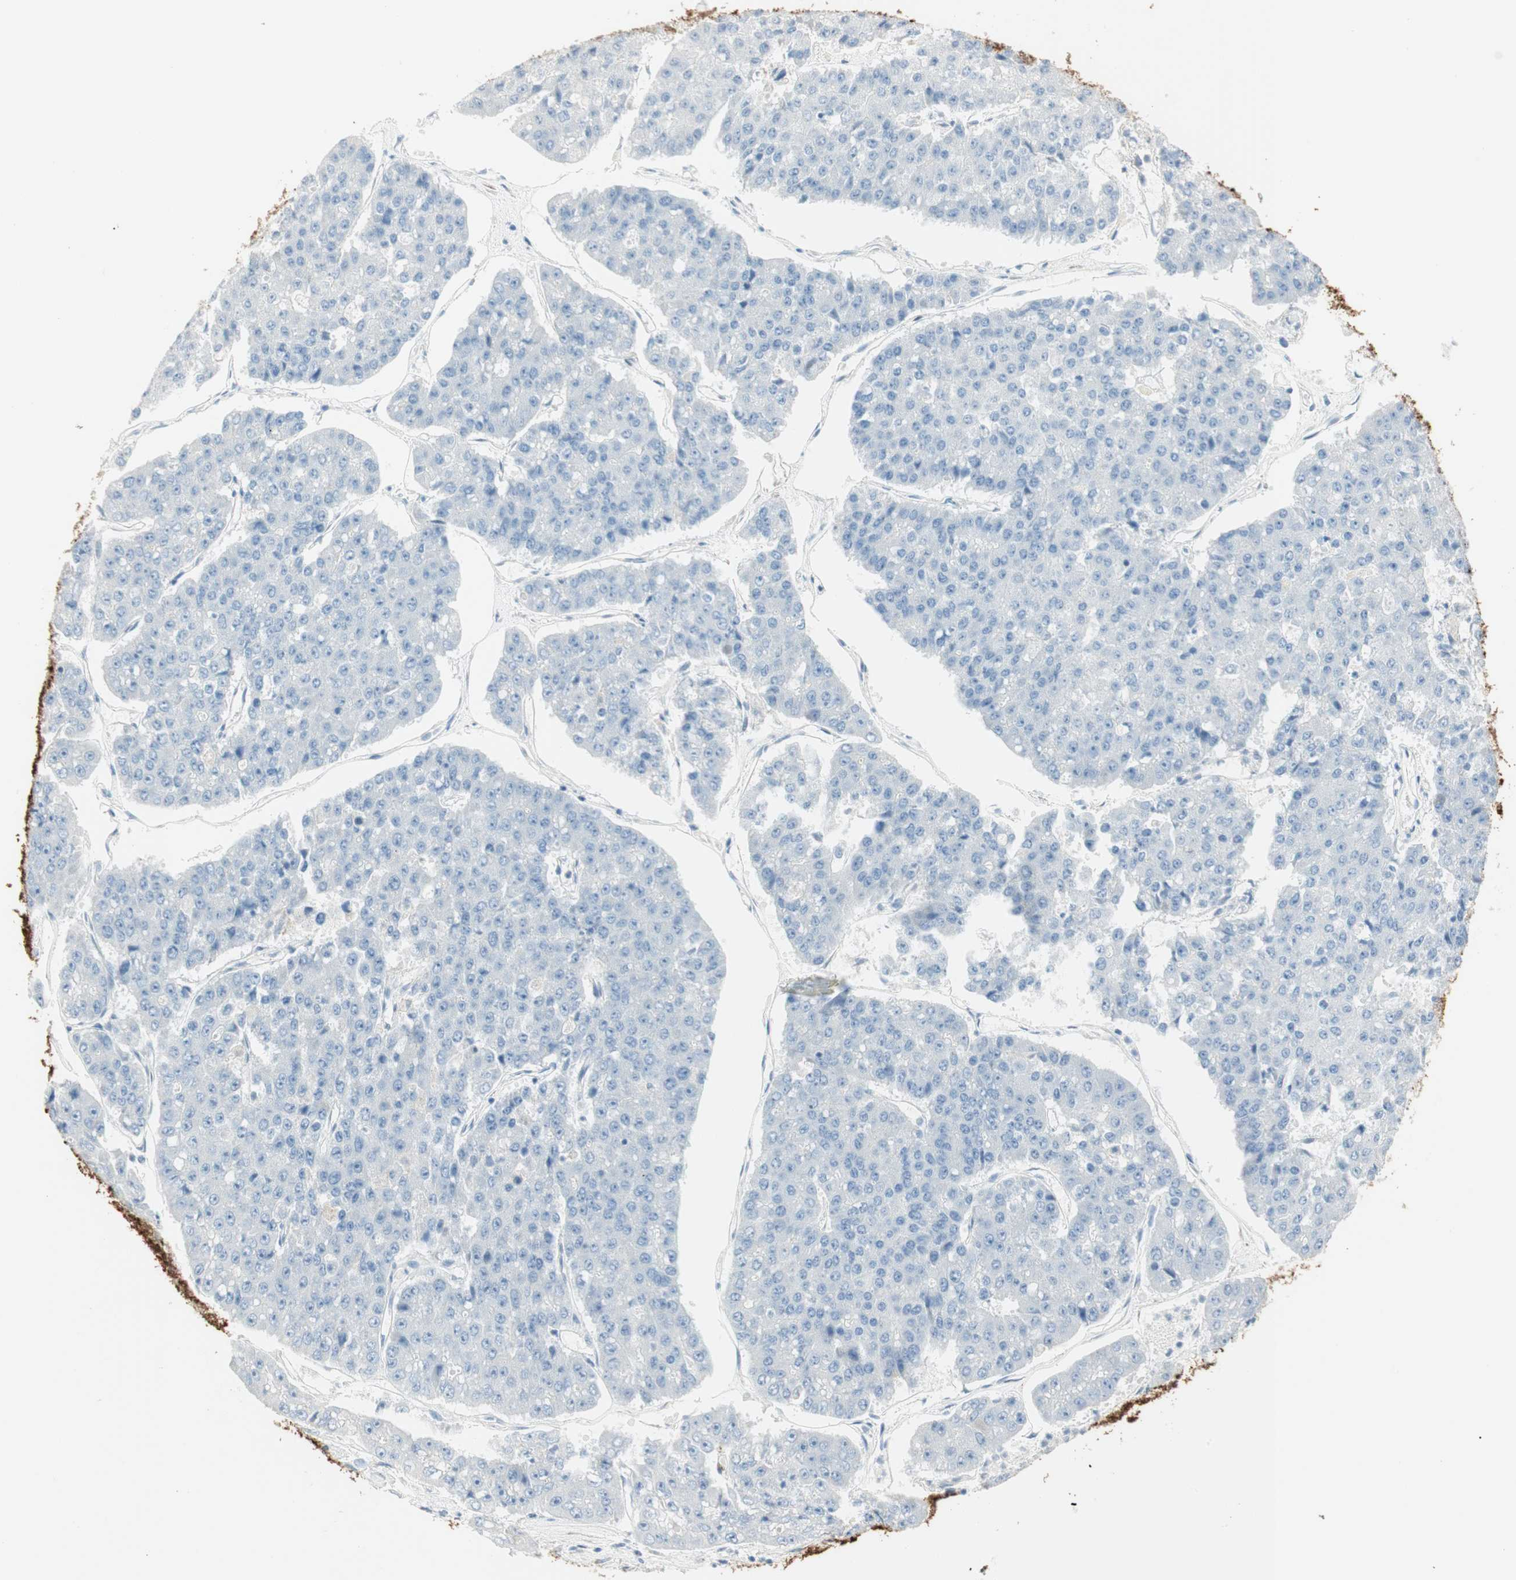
{"staining": {"intensity": "negative", "quantity": "none", "location": "none"}, "tissue": "pancreatic cancer", "cell_type": "Tumor cells", "image_type": "cancer", "snomed": [{"axis": "morphology", "description": "Adenocarcinoma, NOS"}, {"axis": "topography", "description": "Pancreas"}], "caption": "Tumor cells are negative for protein expression in human adenocarcinoma (pancreatic).", "gene": "CDK3", "patient": {"sex": "male", "age": 50}}